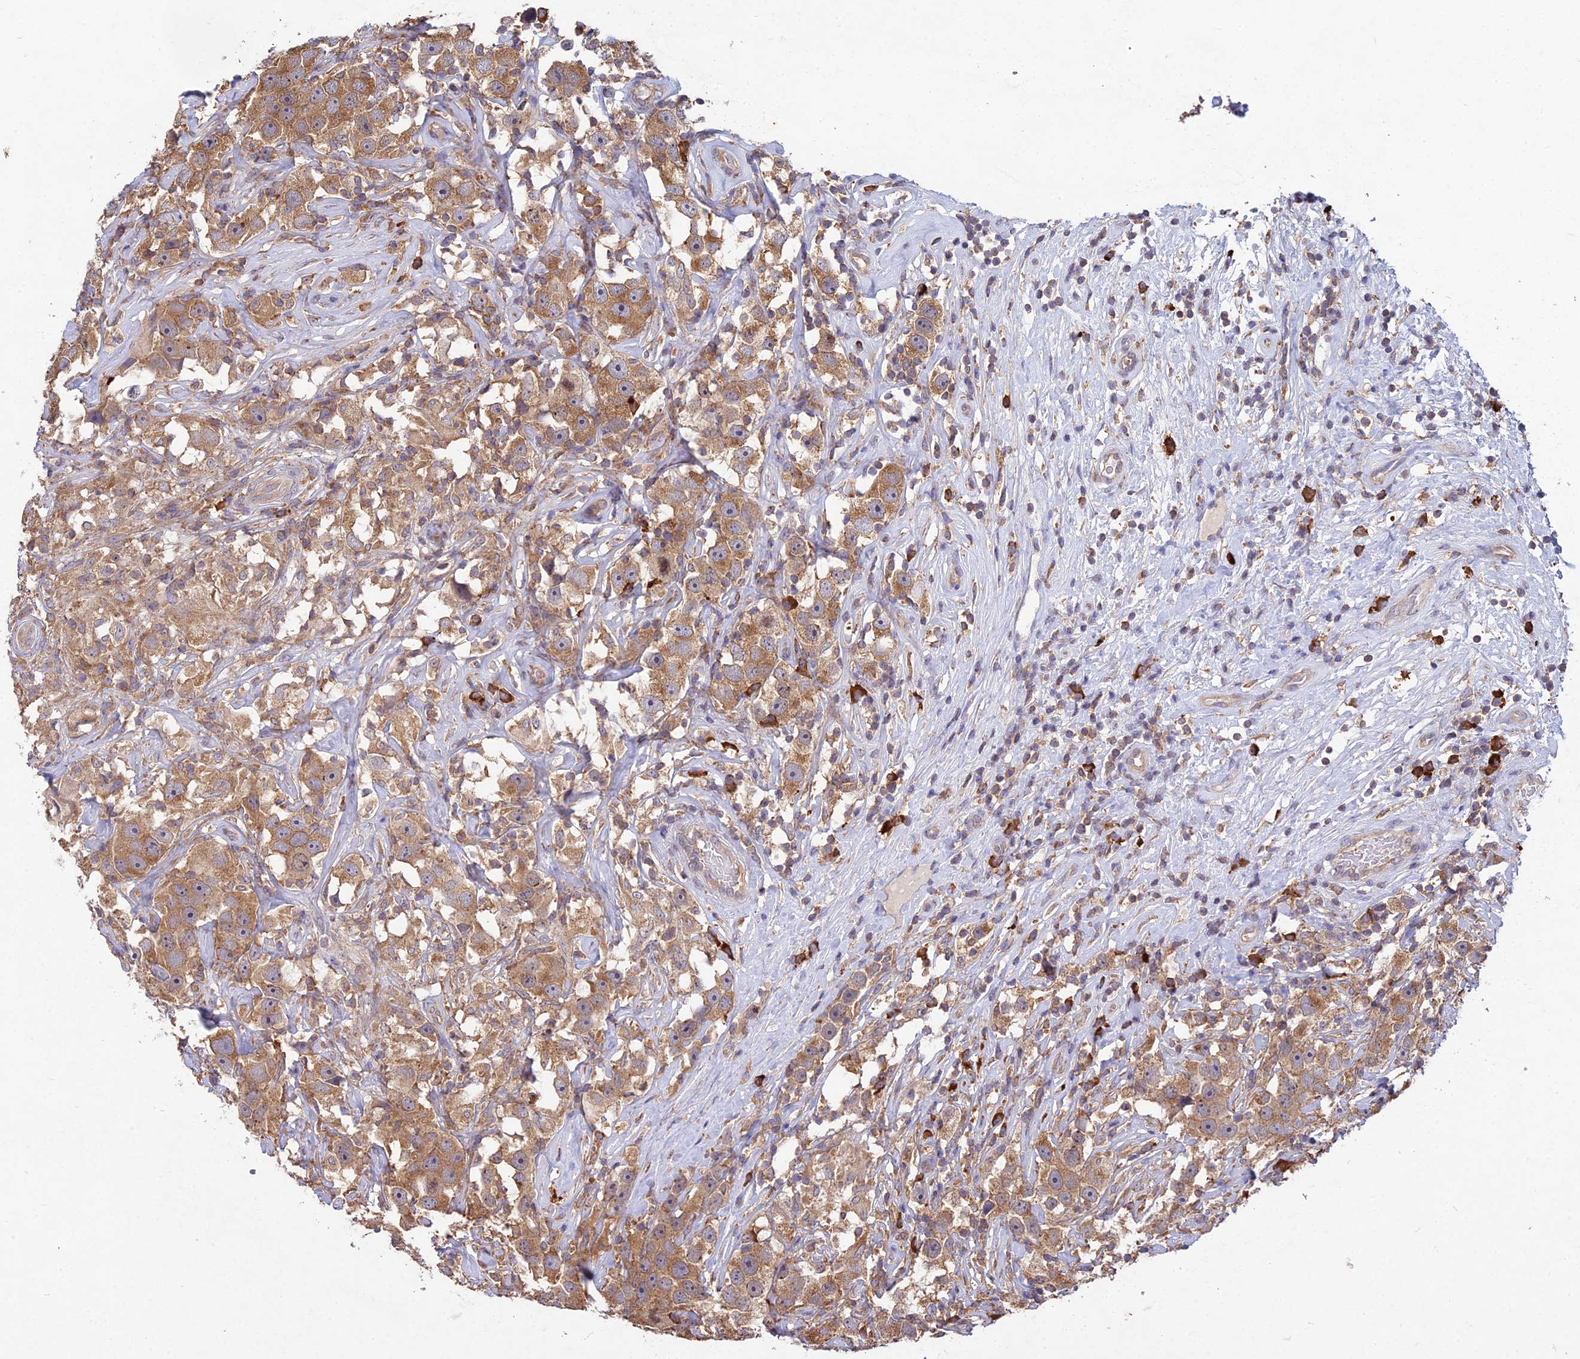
{"staining": {"intensity": "moderate", "quantity": ">75%", "location": "cytoplasmic/membranous"}, "tissue": "testis cancer", "cell_type": "Tumor cells", "image_type": "cancer", "snomed": [{"axis": "morphology", "description": "Seminoma, NOS"}, {"axis": "topography", "description": "Testis"}], "caption": "Human testis cancer (seminoma) stained with a brown dye reveals moderate cytoplasmic/membranous positive positivity in approximately >75% of tumor cells.", "gene": "NXNL2", "patient": {"sex": "male", "age": 49}}